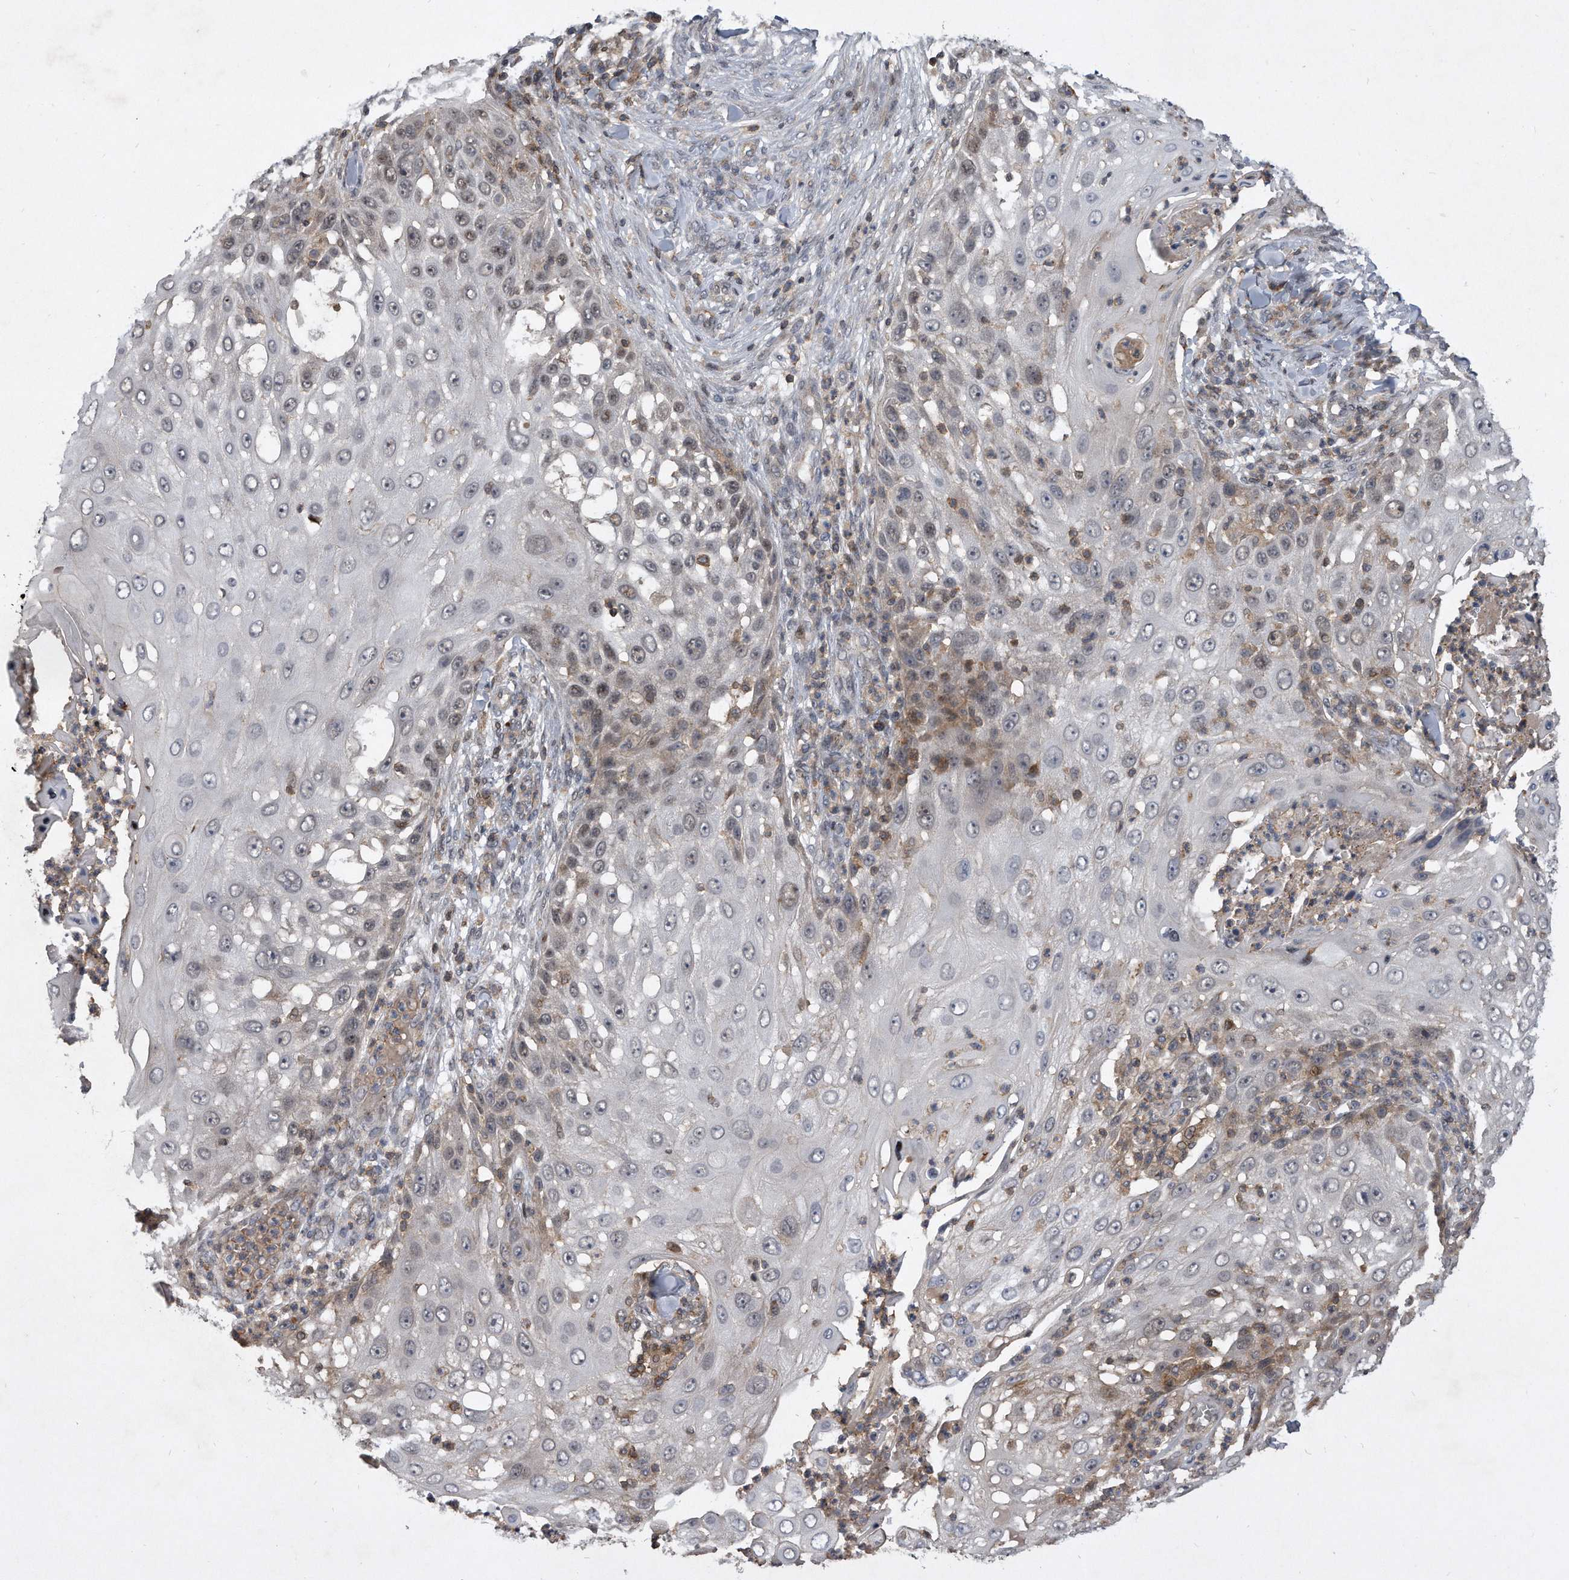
{"staining": {"intensity": "weak", "quantity": "<25%", "location": "cytoplasmic/membranous"}, "tissue": "skin cancer", "cell_type": "Tumor cells", "image_type": "cancer", "snomed": [{"axis": "morphology", "description": "Squamous cell carcinoma, NOS"}, {"axis": "topography", "description": "Skin"}], "caption": "IHC histopathology image of neoplastic tissue: skin cancer (squamous cell carcinoma) stained with DAB (3,3'-diaminobenzidine) exhibits no significant protein staining in tumor cells.", "gene": "PGBD2", "patient": {"sex": "female", "age": 44}}